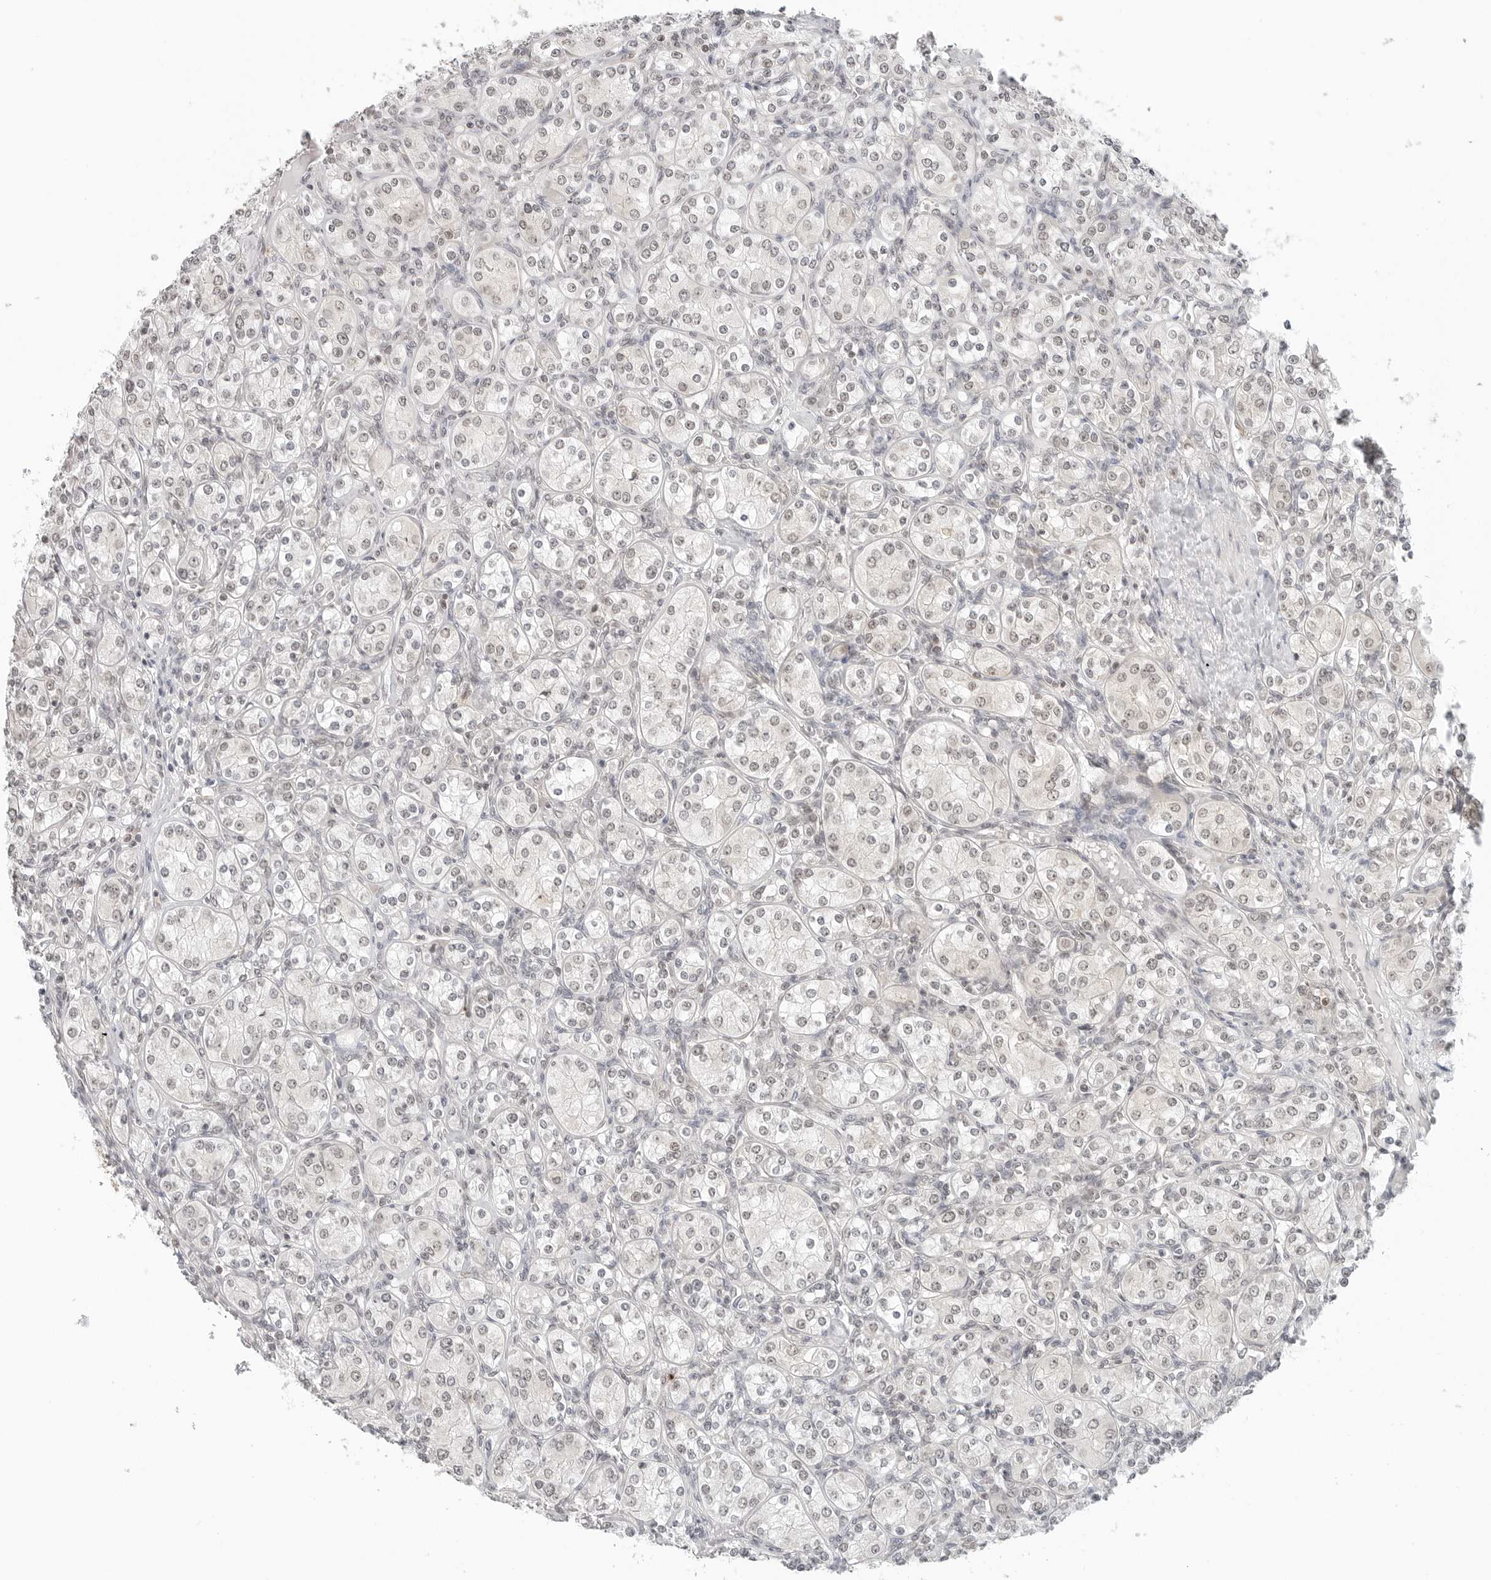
{"staining": {"intensity": "weak", "quantity": "25%-75%", "location": "nuclear"}, "tissue": "renal cancer", "cell_type": "Tumor cells", "image_type": "cancer", "snomed": [{"axis": "morphology", "description": "Adenocarcinoma, NOS"}, {"axis": "topography", "description": "Kidney"}], "caption": "Renal cancer stained for a protein (brown) displays weak nuclear positive positivity in approximately 25%-75% of tumor cells.", "gene": "METAP1", "patient": {"sex": "male", "age": 77}}